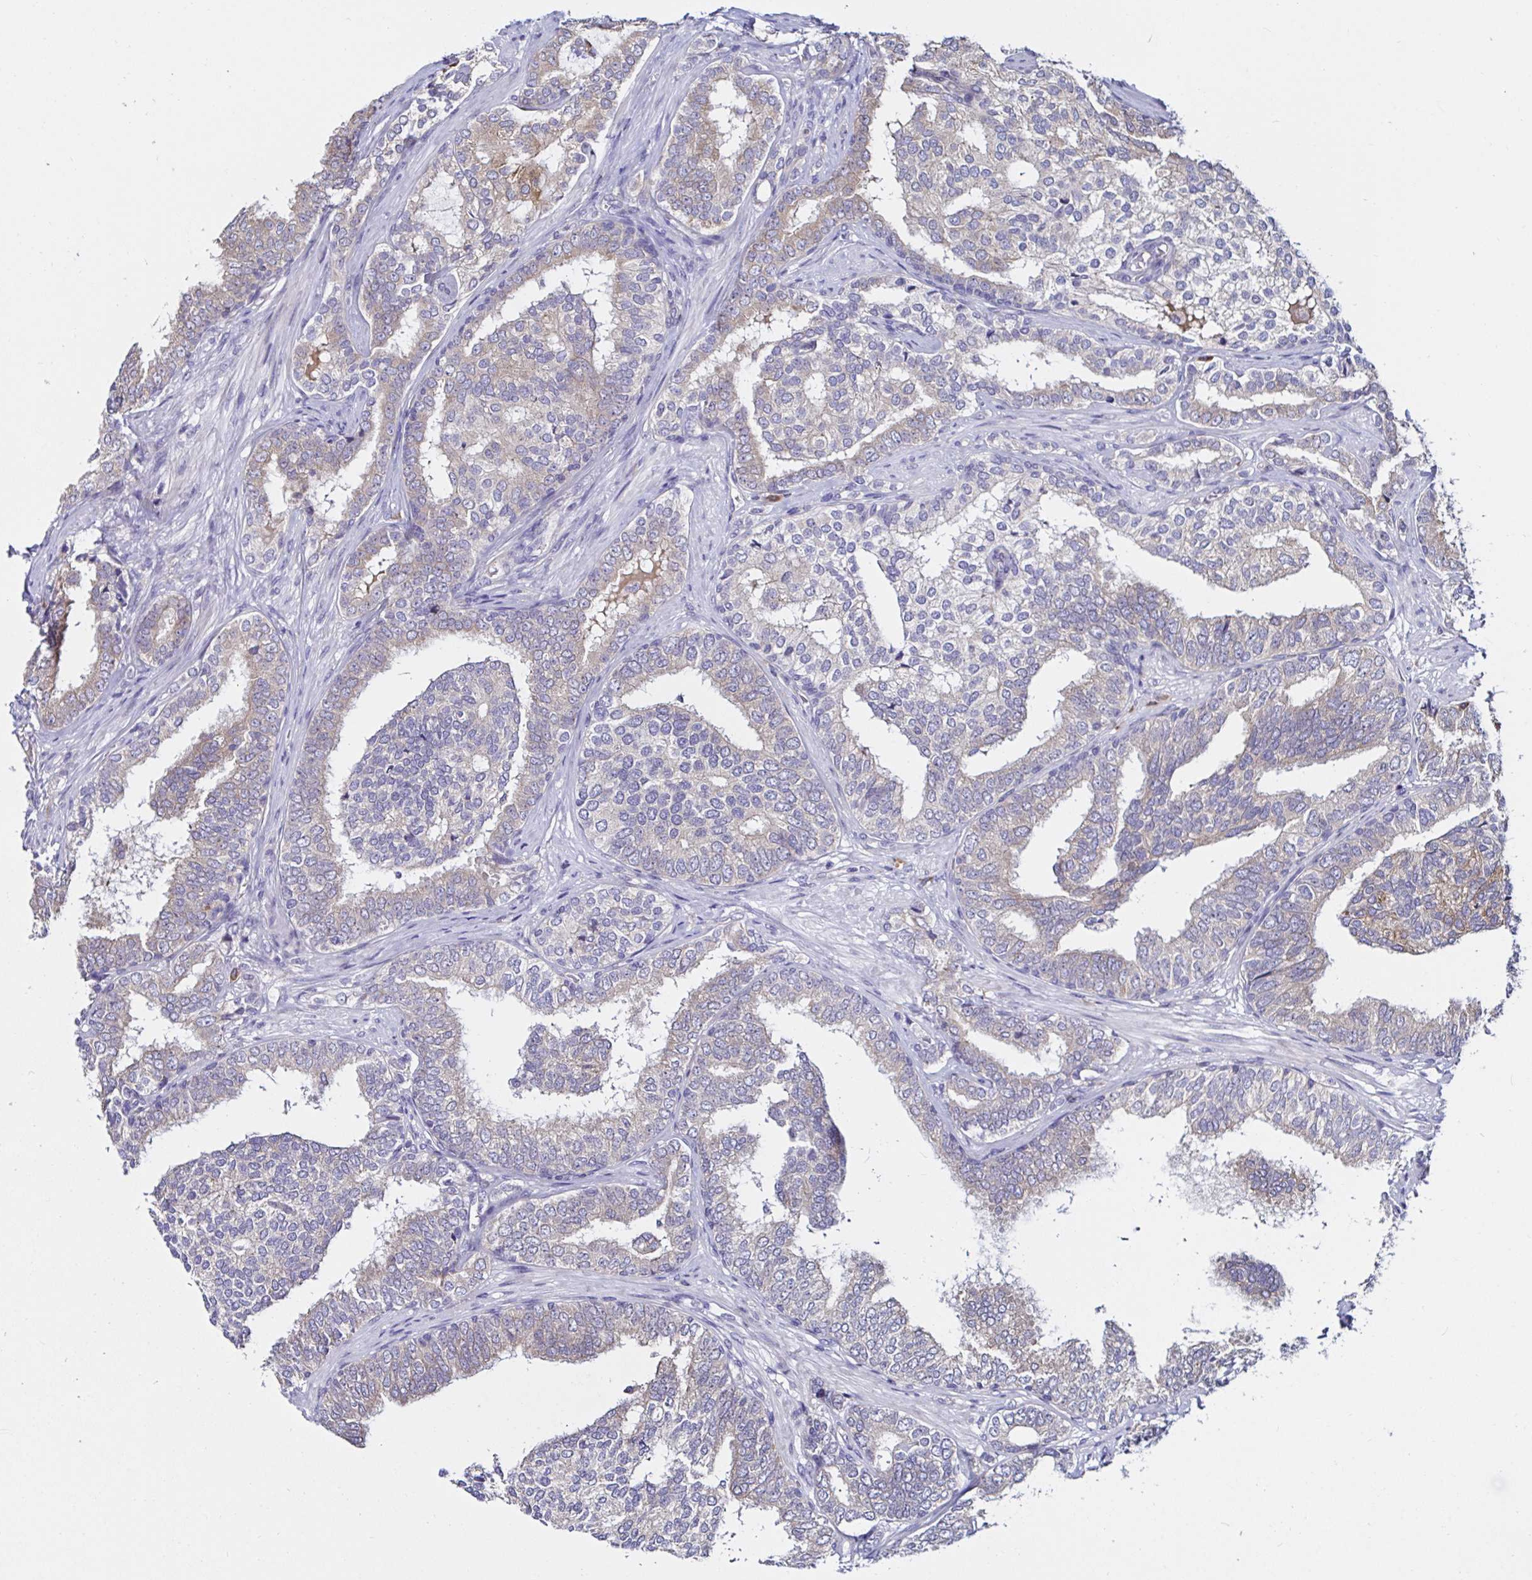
{"staining": {"intensity": "weak", "quantity": "25%-75%", "location": "cytoplasmic/membranous"}, "tissue": "prostate cancer", "cell_type": "Tumor cells", "image_type": "cancer", "snomed": [{"axis": "morphology", "description": "Adenocarcinoma, High grade"}, {"axis": "topography", "description": "Prostate"}], "caption": "Immunohistochemistry staining of prostate high-grade adenocarcinoma, which displays low levels of weak cytoplasmic/membranous positivity in approximately 25%-75% of tumor cells indicating weak cytoplasmic/membranous protein positivity. The staining was performed using DAB (3,3'-diaminobenzidine) (brown) for protein detection and nuclei were counterstained in hematoxylin (blue).", "gene": "VSIG2", "patient": {"sex": "male", "age": 72}}